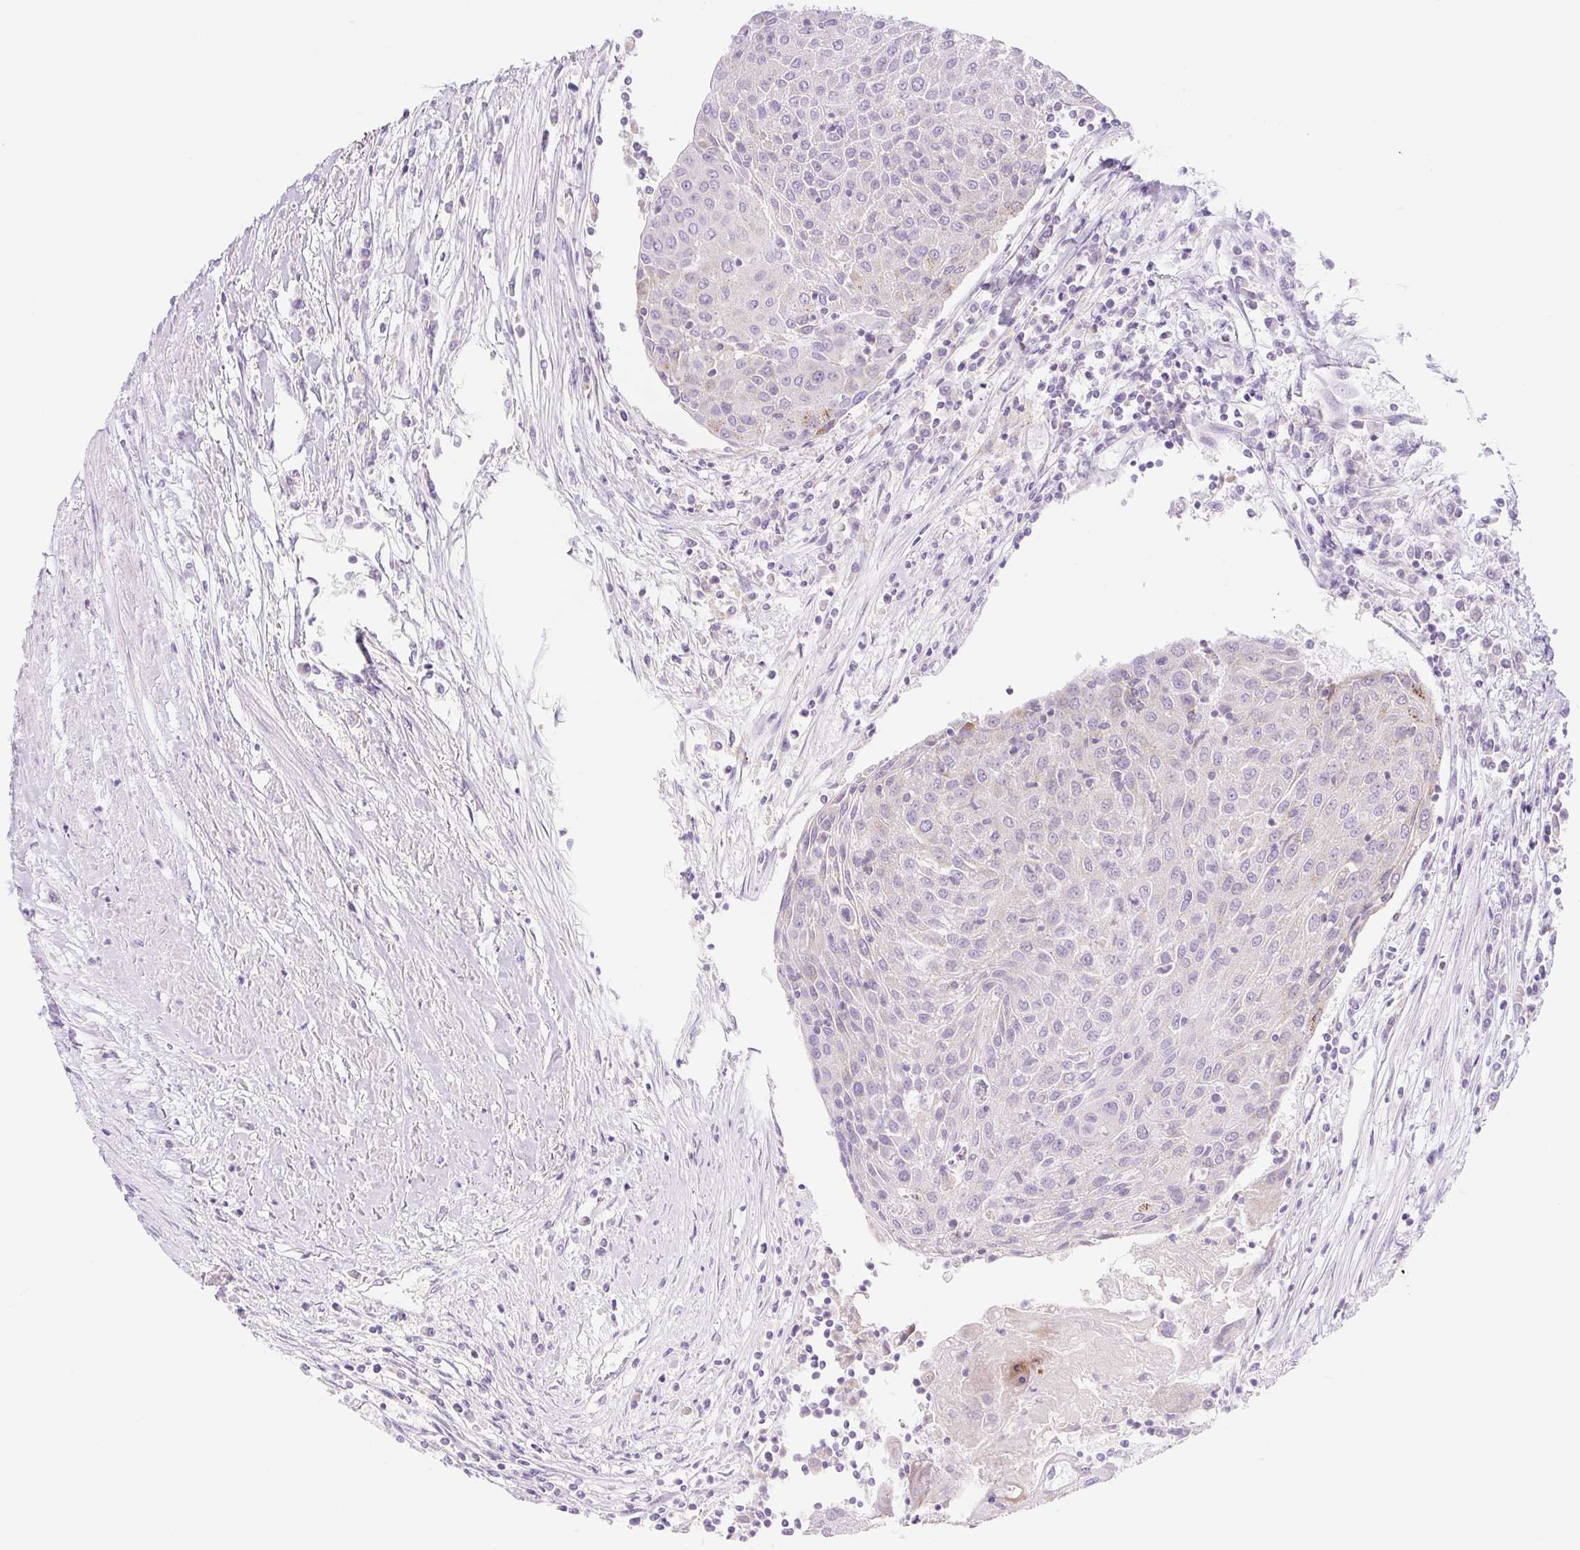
{"staining": {"intensity": "negative", "quantity": "none", "location": "none"}, "tissue": "urothelial cancer", "cell_type": "Tumor cells", "image_type": "cancer", "snomed": [{"axis": "morphology", "description": "Urothelial carcinoma, High grade"}, {"axis": "topography", "description": "Urinary bladder"}], "caption": "Protein analysis of high-grade urothelial carcinoma exhibits no significant positivity in tumor cells.", "gene": "FOCAD", "patient": {"sex": "female", "age": 85}}